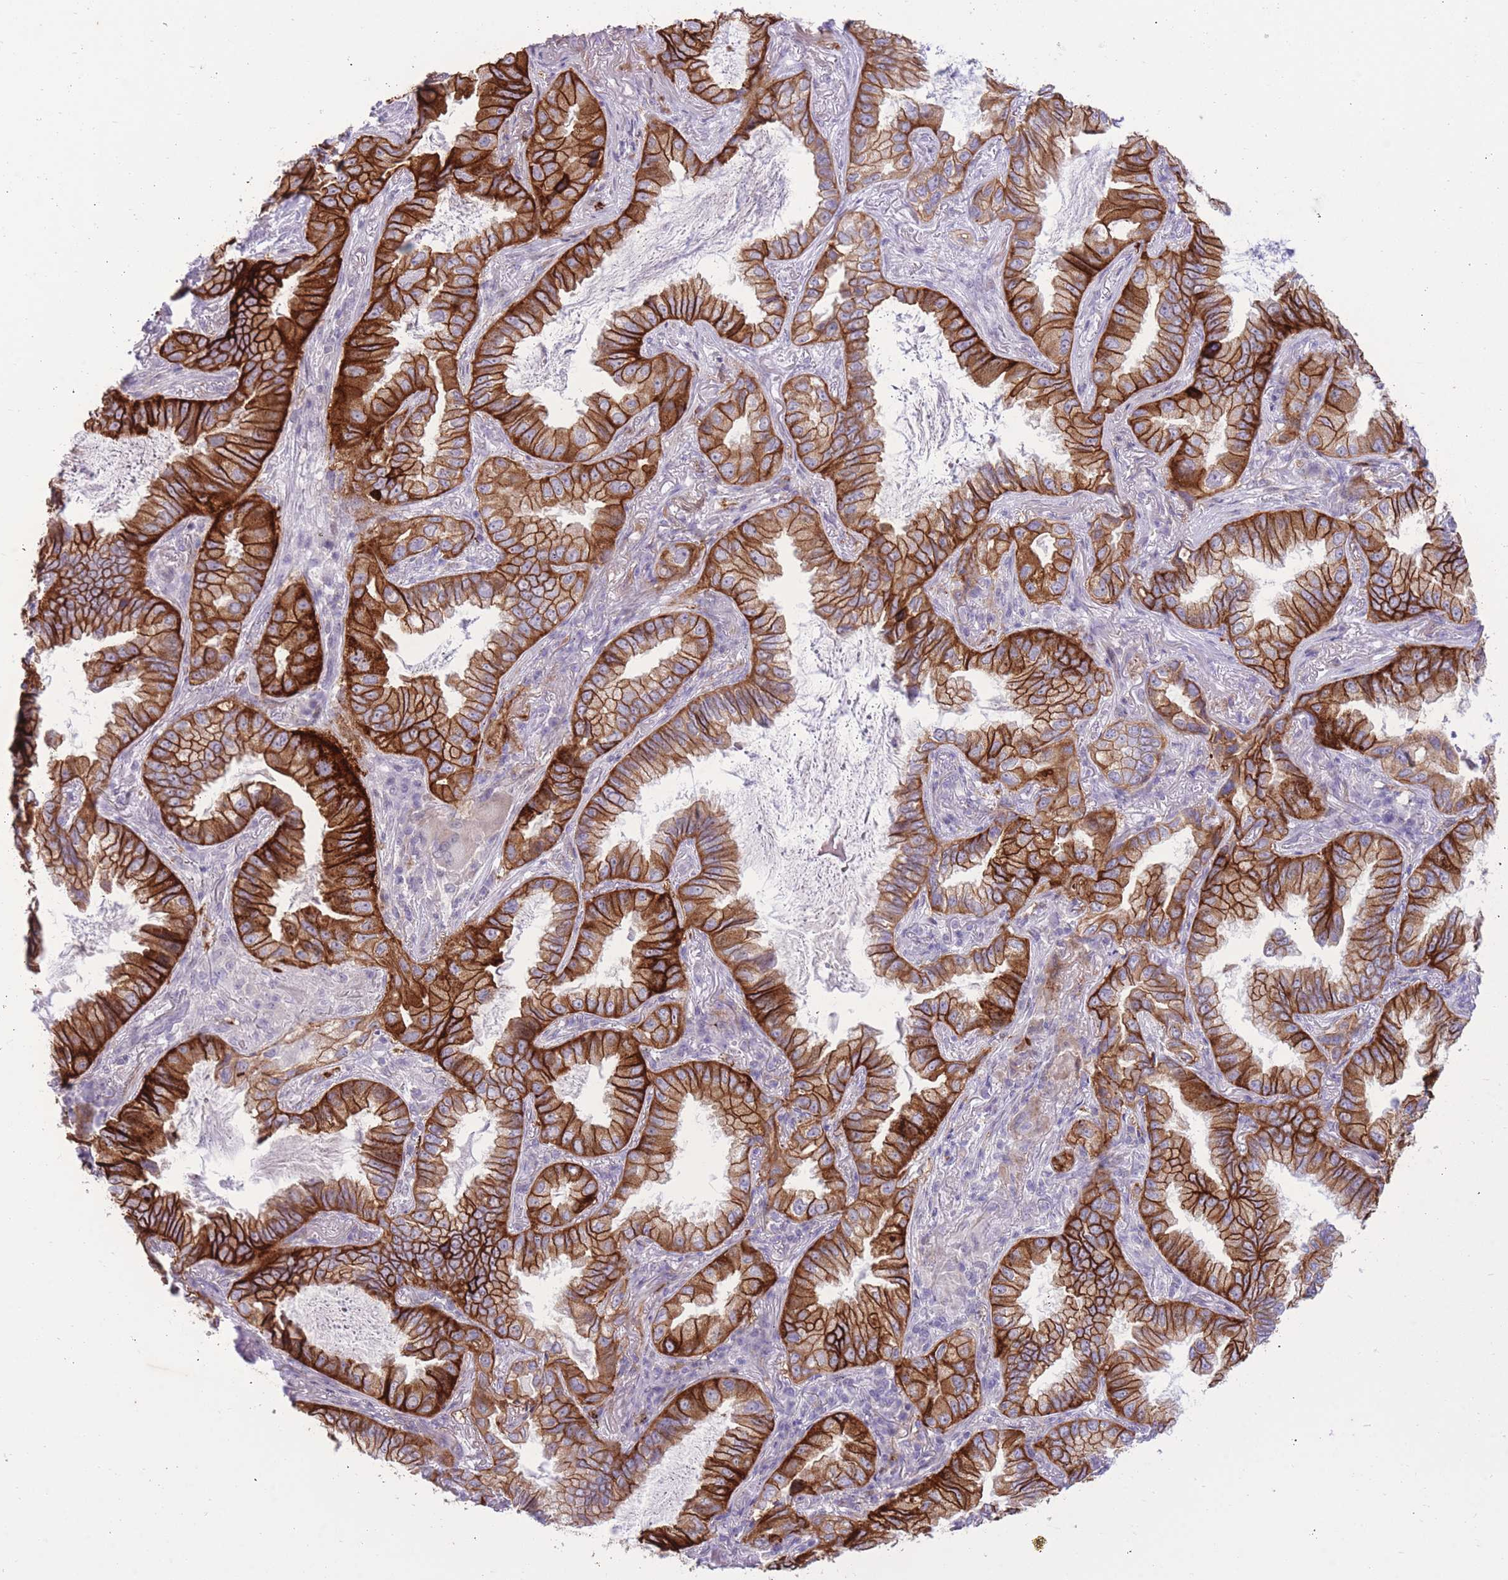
{"staining": {"intensity": "strong", "quantity": ">75%", "location": "cytoplasmic/membranous"}, "tissue": "lung cancer", "cell_type": "Tumor cells", "image_type": "cancer", "snomed": [{"axis": "morphology", "description": "Adenocarcinoma, NOS"}, {"axis": "topography", "description": "Lung"}], "caption": "Protein analysis of lung cancer tissue exhibits strong cytoplasmic/membranous expression in about >75% of tumor cells.", "gene": "MEIS3", "patient": {"sex": "female", "age": 69}}